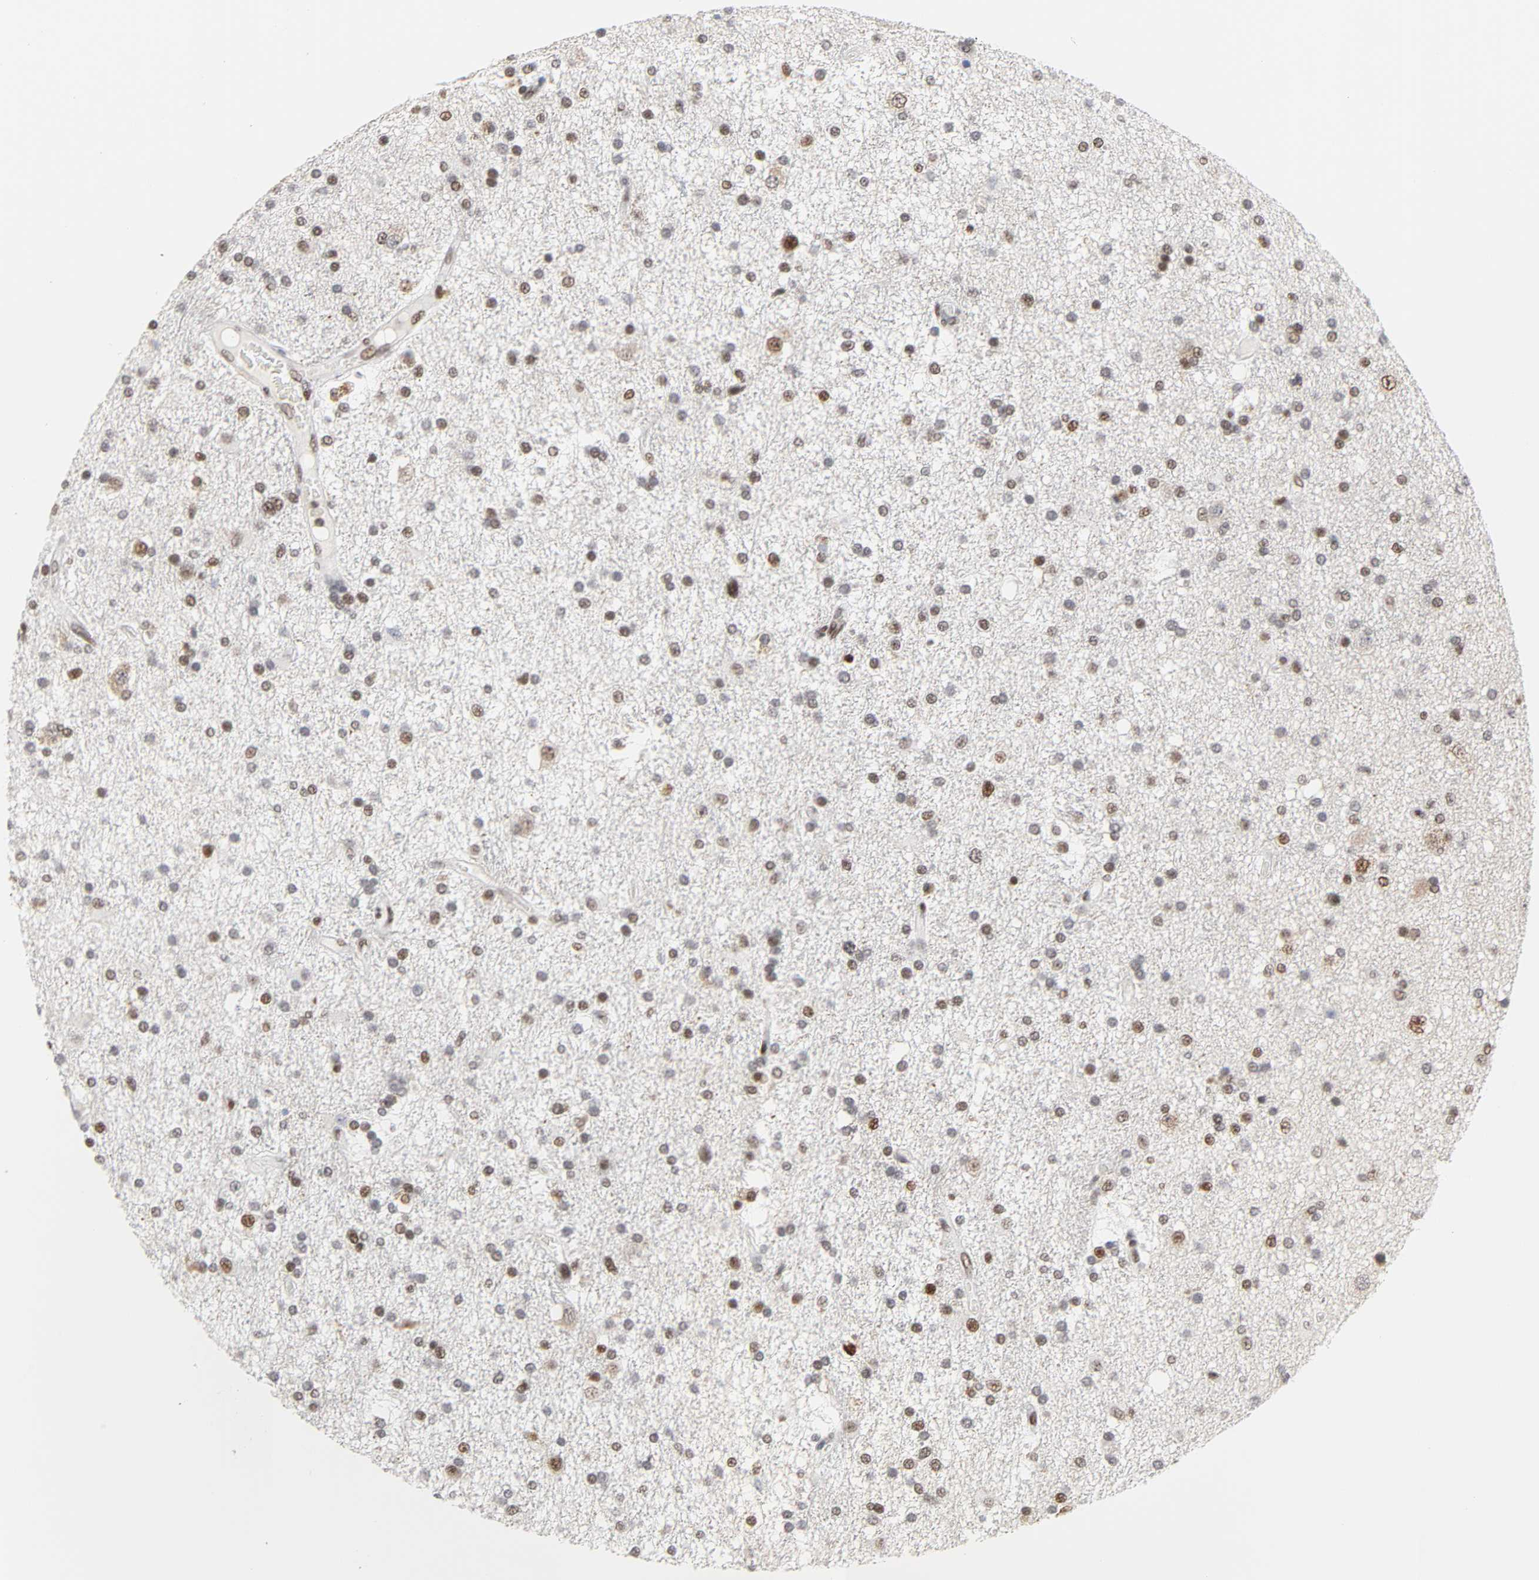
{"staining": {"intensity": "moderate", "quantity": "25%-75%", "location": "nuclear"}, "tissue": "glioma", "cell_type": "Tumor cells", "image_type": "cancer", "snomed": [{"axis": "morphology", "description": "Glioma, malignant, High grade"}, {"axis": "topography", "description": "Brain"}], "caption": "IHC histopathology image of malignant glioma (high-grade) stained for a protein (brown), which shows medium levels of moderate nuclear positivity in about 25%-75% of tumor cells.", "gene": "CREBBP", "patient": {"sex": "male", "age": 33}}